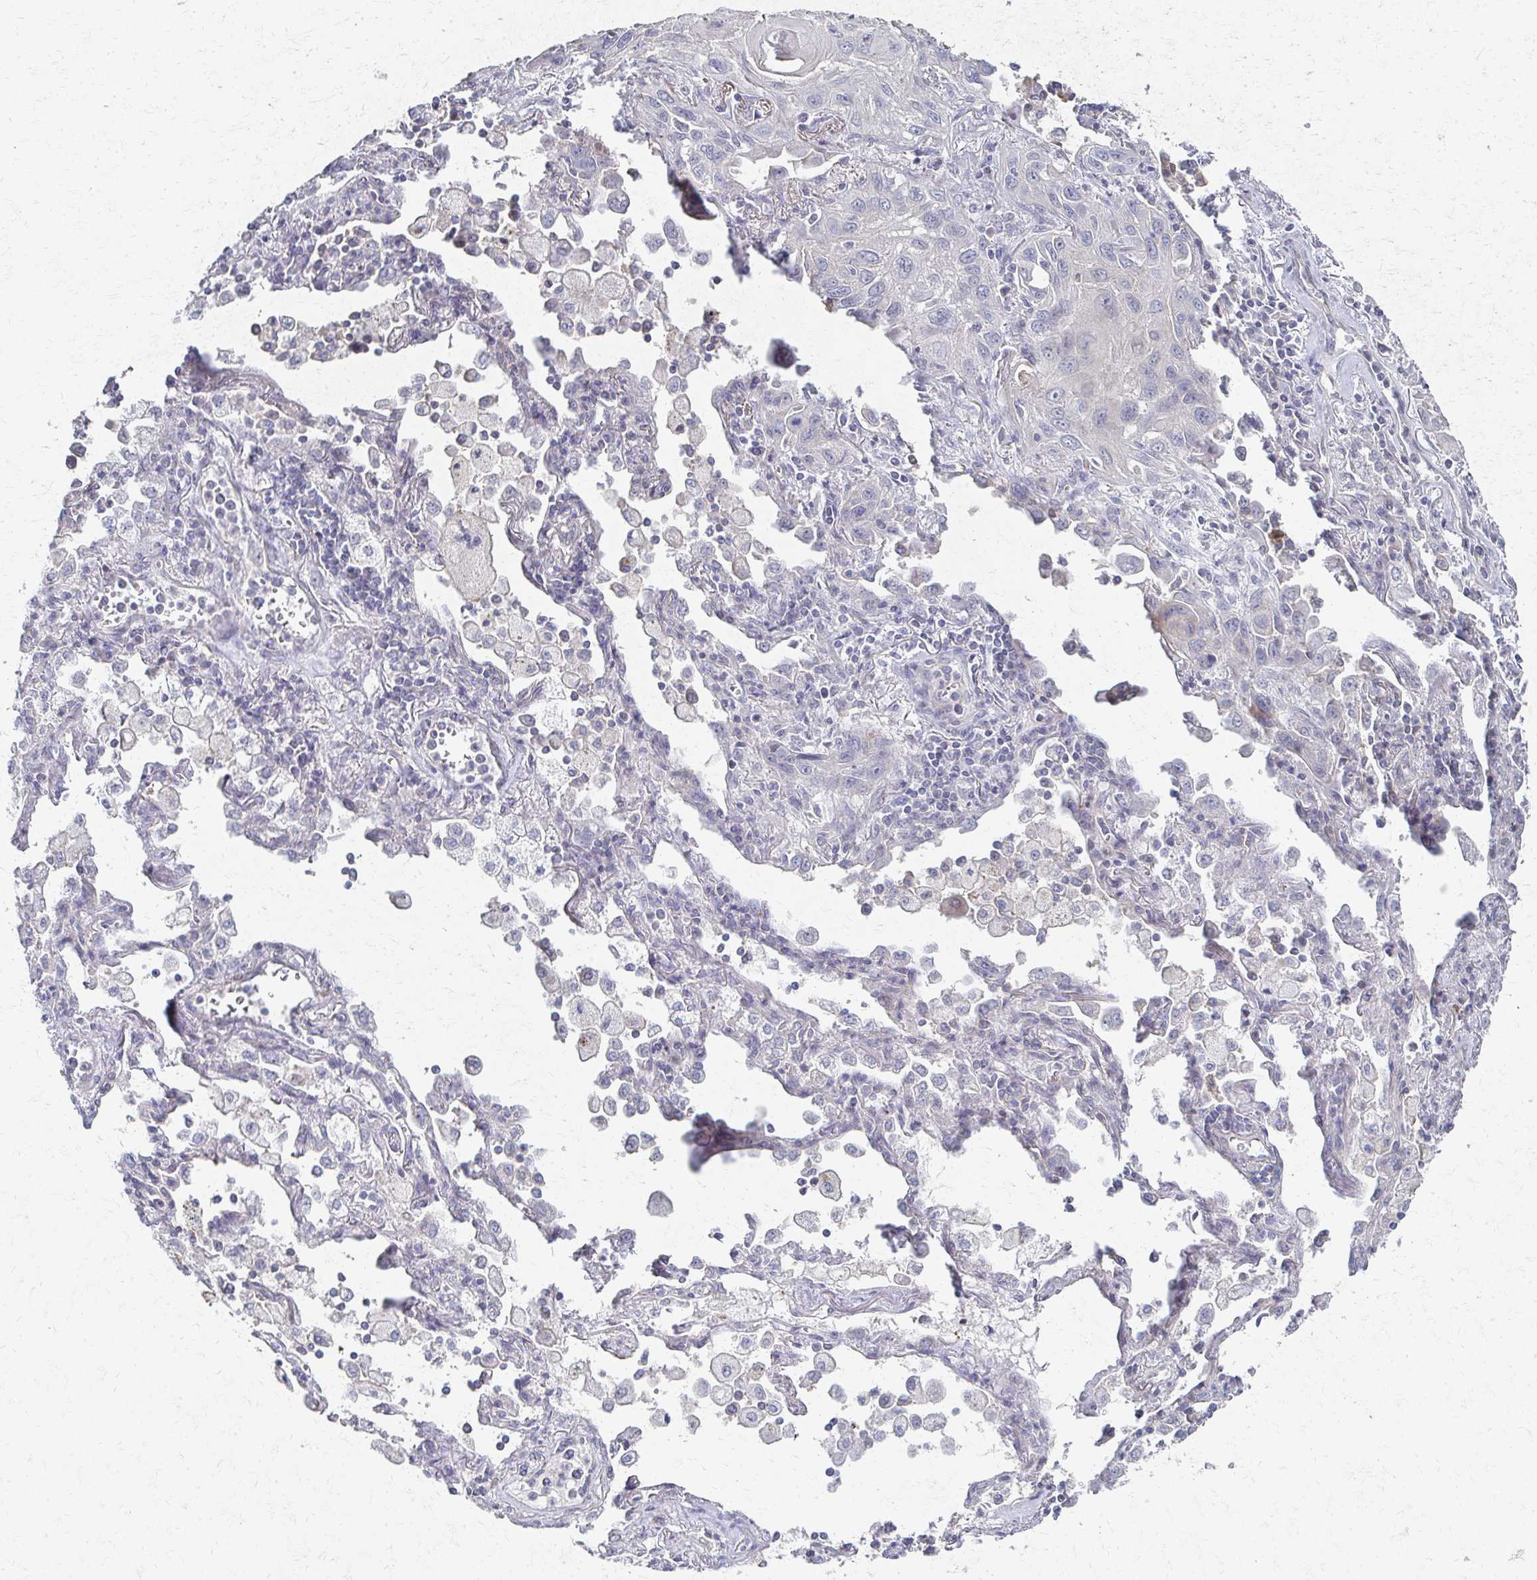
{"staining": {"intensity": "negative", "quantity": "none", "location": "none"}, "tissue": "lung cancer", "cell_type": "Tumor cells", "image_type": "cancer", "snomed": [{"axis": "morphology", "description": "Squamous cell carcinoma, NOS"}, {"axis": "topography", "description": "Lung"}], "caption": "A photomicrograph of lung cancer stained for a protein displays no brown staining in tumor cells.", "gene": "EOLA2", "patient": {"sex": "male", "age": 79}}